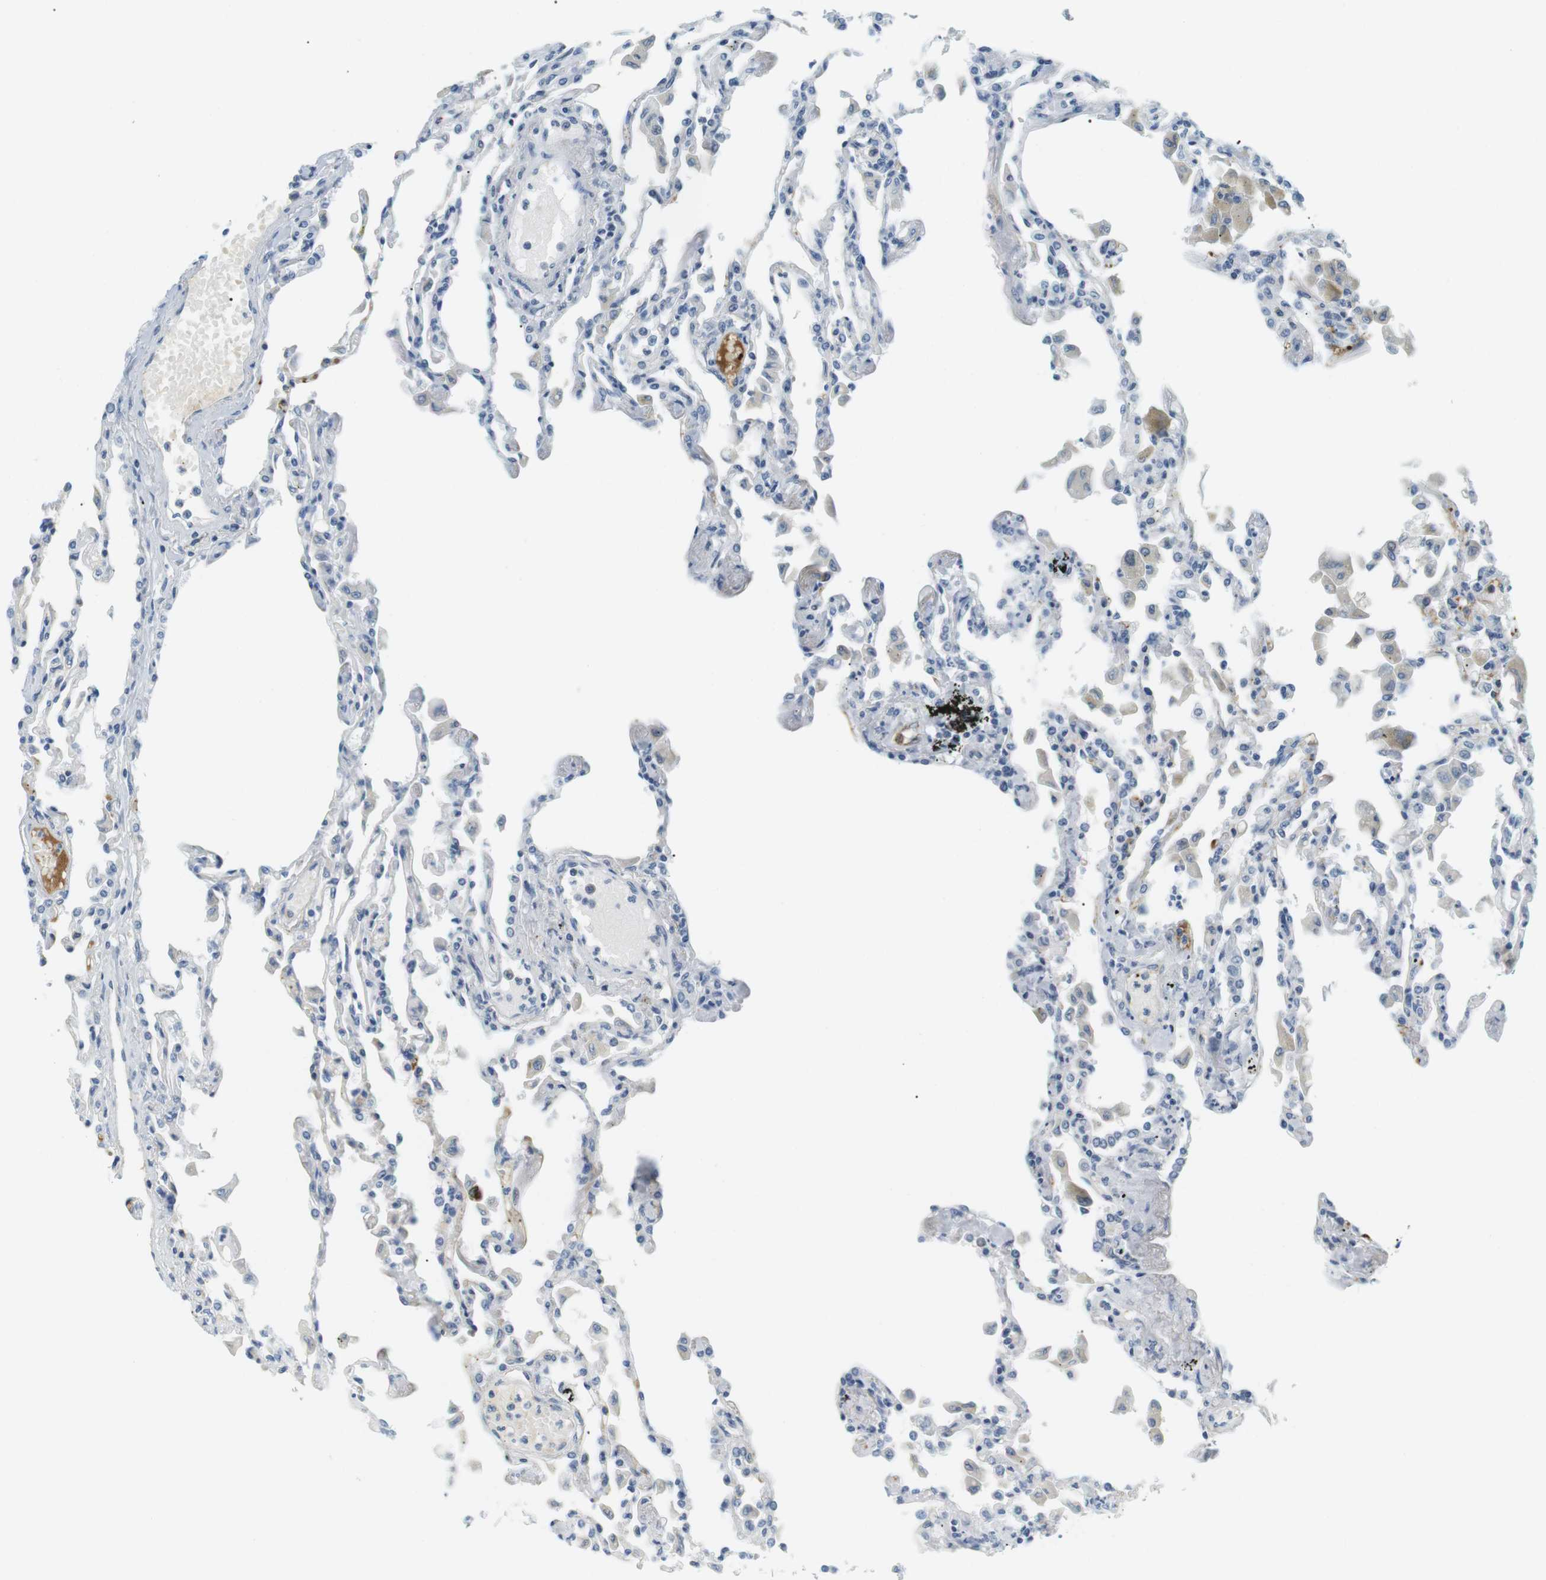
{"staining": {"intensity": "weak", "quantity": "<25%", "location": "cytoplasmic/membranous"}, "tissue": "lung", "cell_type": "Alveolar cells", "image_type": "normal", "snomed": [{"axis": "morphology", "description": "Normal tissue, NOS"}, {"axis": "topography", "description": "Bronchus"}, {"axis": "topography", "description": "Lung"}], "caption": "A micrograph of lung stained for a protein displays no brown staining in alveolar cells. (Stains: DAB (3,3'-diaminobenzidine) immunohistochemistry with hematoxylin counter stain, Microscopy: brightfield microscopy at high magnification).", "gene": "APOB", "patient": {"sex": "female", "age": 49}}